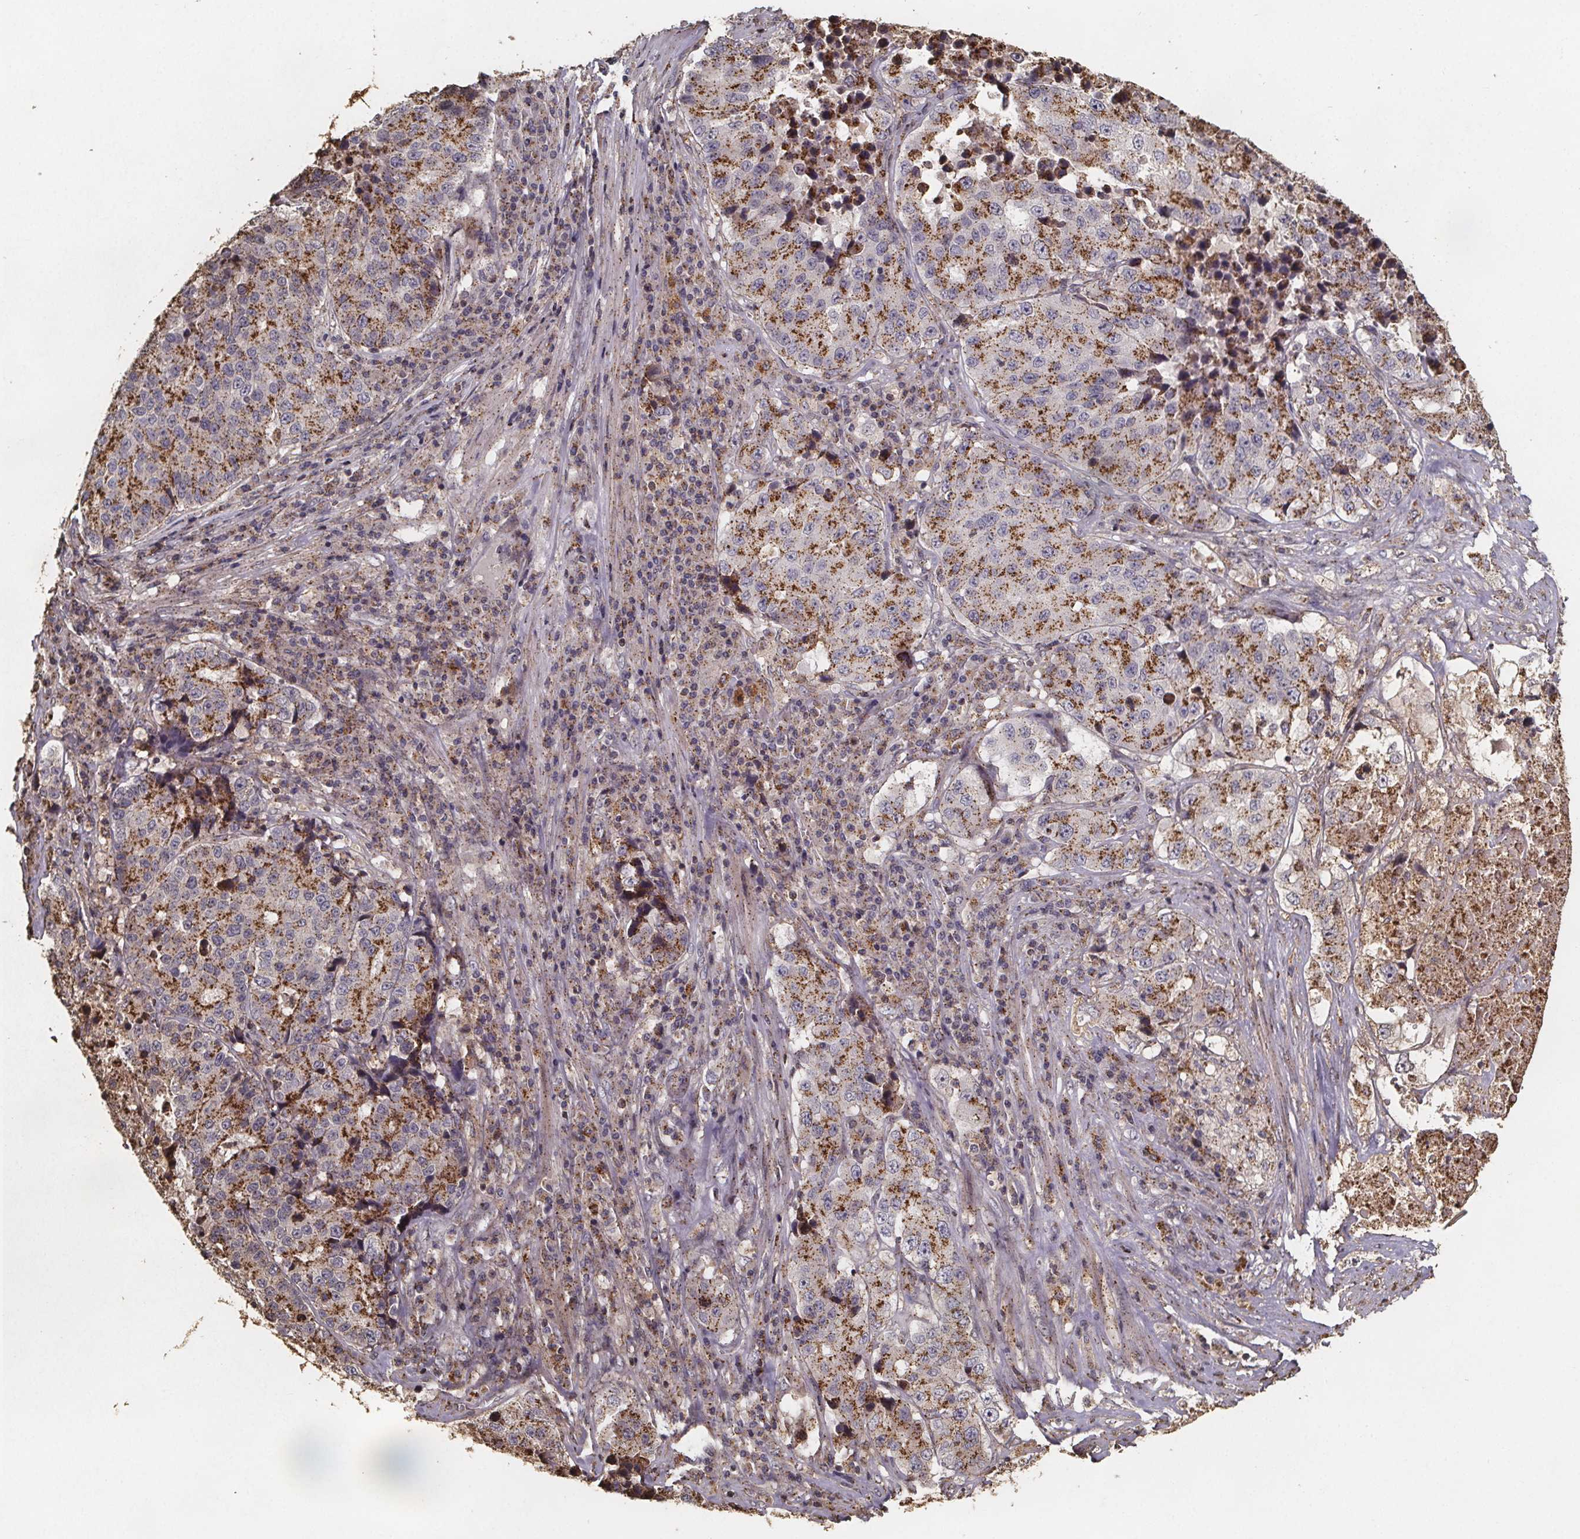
{"staining": {"intensity": "moderate", "quantity": ">75%", "location": "cytoplasmic/membranous"}, "tissue": "stomach cancer", "cell_type": "Tumor cells", "image_type": "cancer", "snomed": [{"axis": "morphology", "description": "Adenocarcinoma, NOS"}, {"axis": "topography", "description": "Stomach"}], "caption": "Moderate cytoplasmic/membranous positivity is present in approximately >75% of tumor cells in stomach adenocarcinoma. (Brightfield microscopy of DAB IHC at high magnification).", "gene": "ZNF879", "patient": {"sex": "male", "age": 71}}